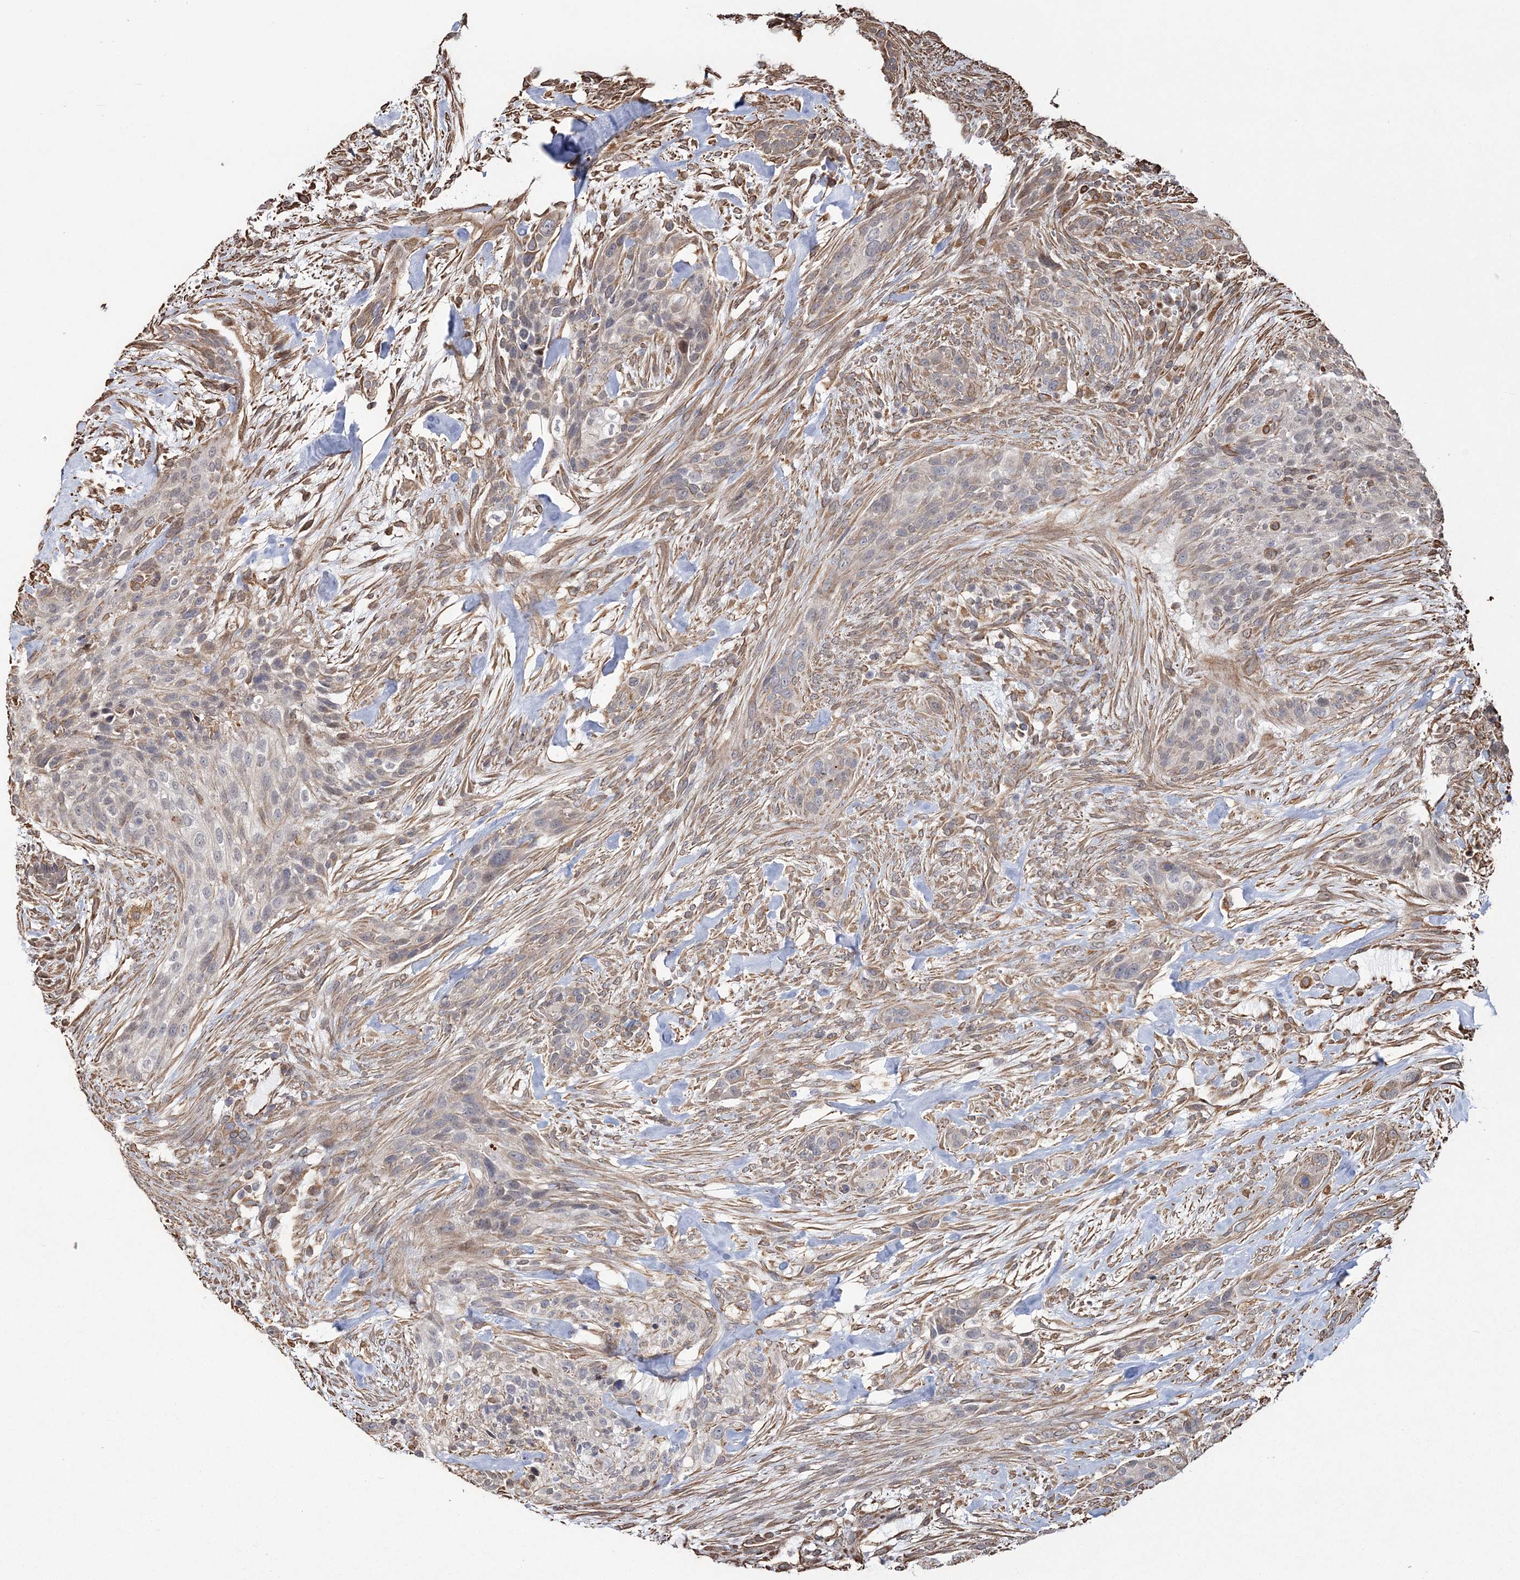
{"staining": {"intensity": "weak", "quantity": "<25%", "location": "cytoplasmic/membranous"}, "tissue": "urothelial cancer", "cell_type": "Tumor cells", "image_type": "cancer", "snomed": [{"axis": "morphology", "description": "Urothelial carcinoma, High grade"}, {"axis": "topography", "description": "Urinary bladder"}], "caption": "Immunohistochemistry histopathology image of high-grade urothelial carcinoma stained for a protein (brown), which demonstrates no positivity in tumor cells.", "gene": "ATP11B", "patient": {"sex": "male", "age": 35}}